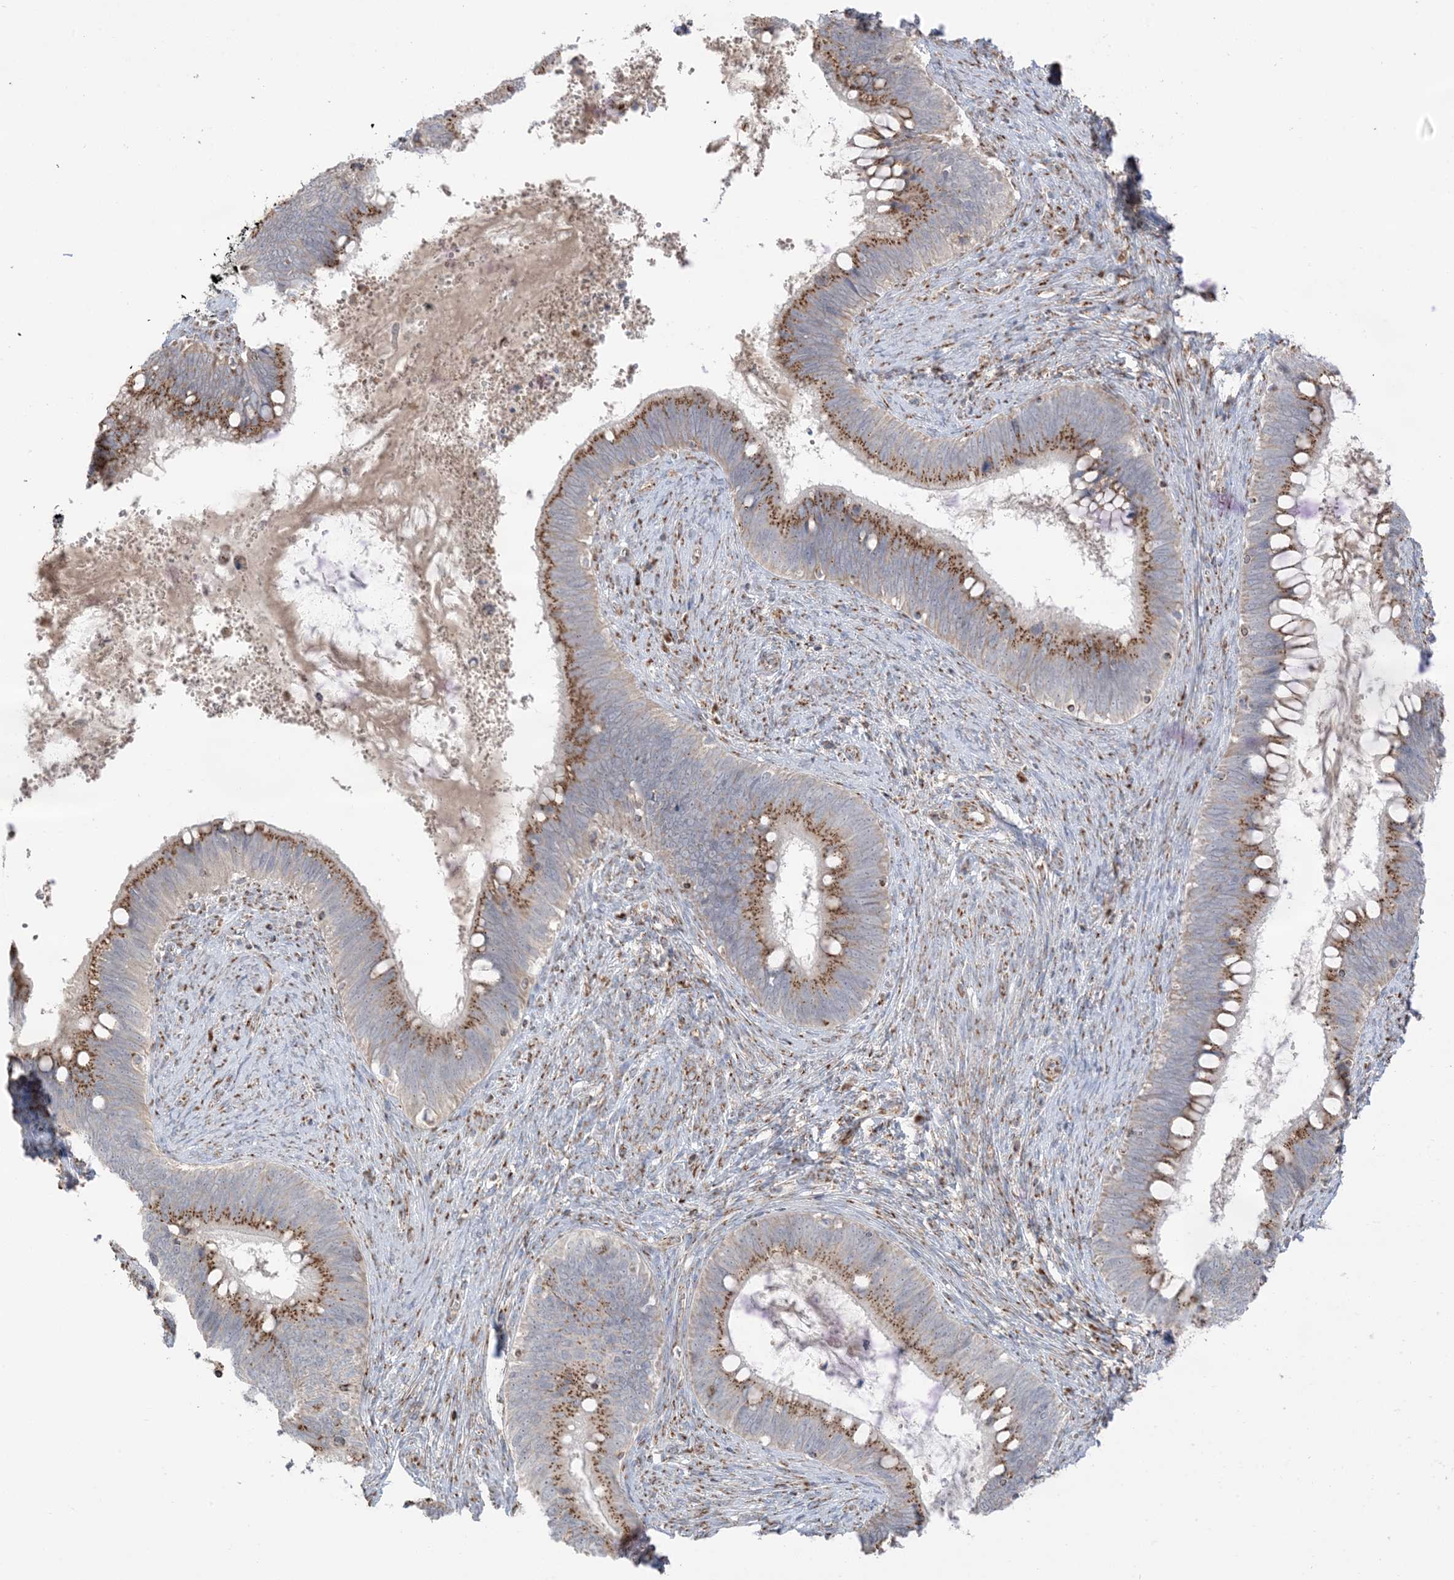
{"staining": {"intensity": "strong", "quantity": "25%-75%", "location": "cytoplasmic/membranous"}, "tissue": "cervical cancer", "cell_type": "Tumor cells", "image_type": "cancer", "snomed": [{"axis": "morphology", "description": "Adenocarcinoma, NOS"}, {"axis": "topography", "description": "Cervix"}], "caption": "Protein staining of cervical cancer (adenocarcinoma) tissue demonstrates strong cytoplasmic/membranous positivity in approximately 25%-75% of tumor cells.", "gene": "SLC25A12", "patient": {"sex": "female", "age": 42}}